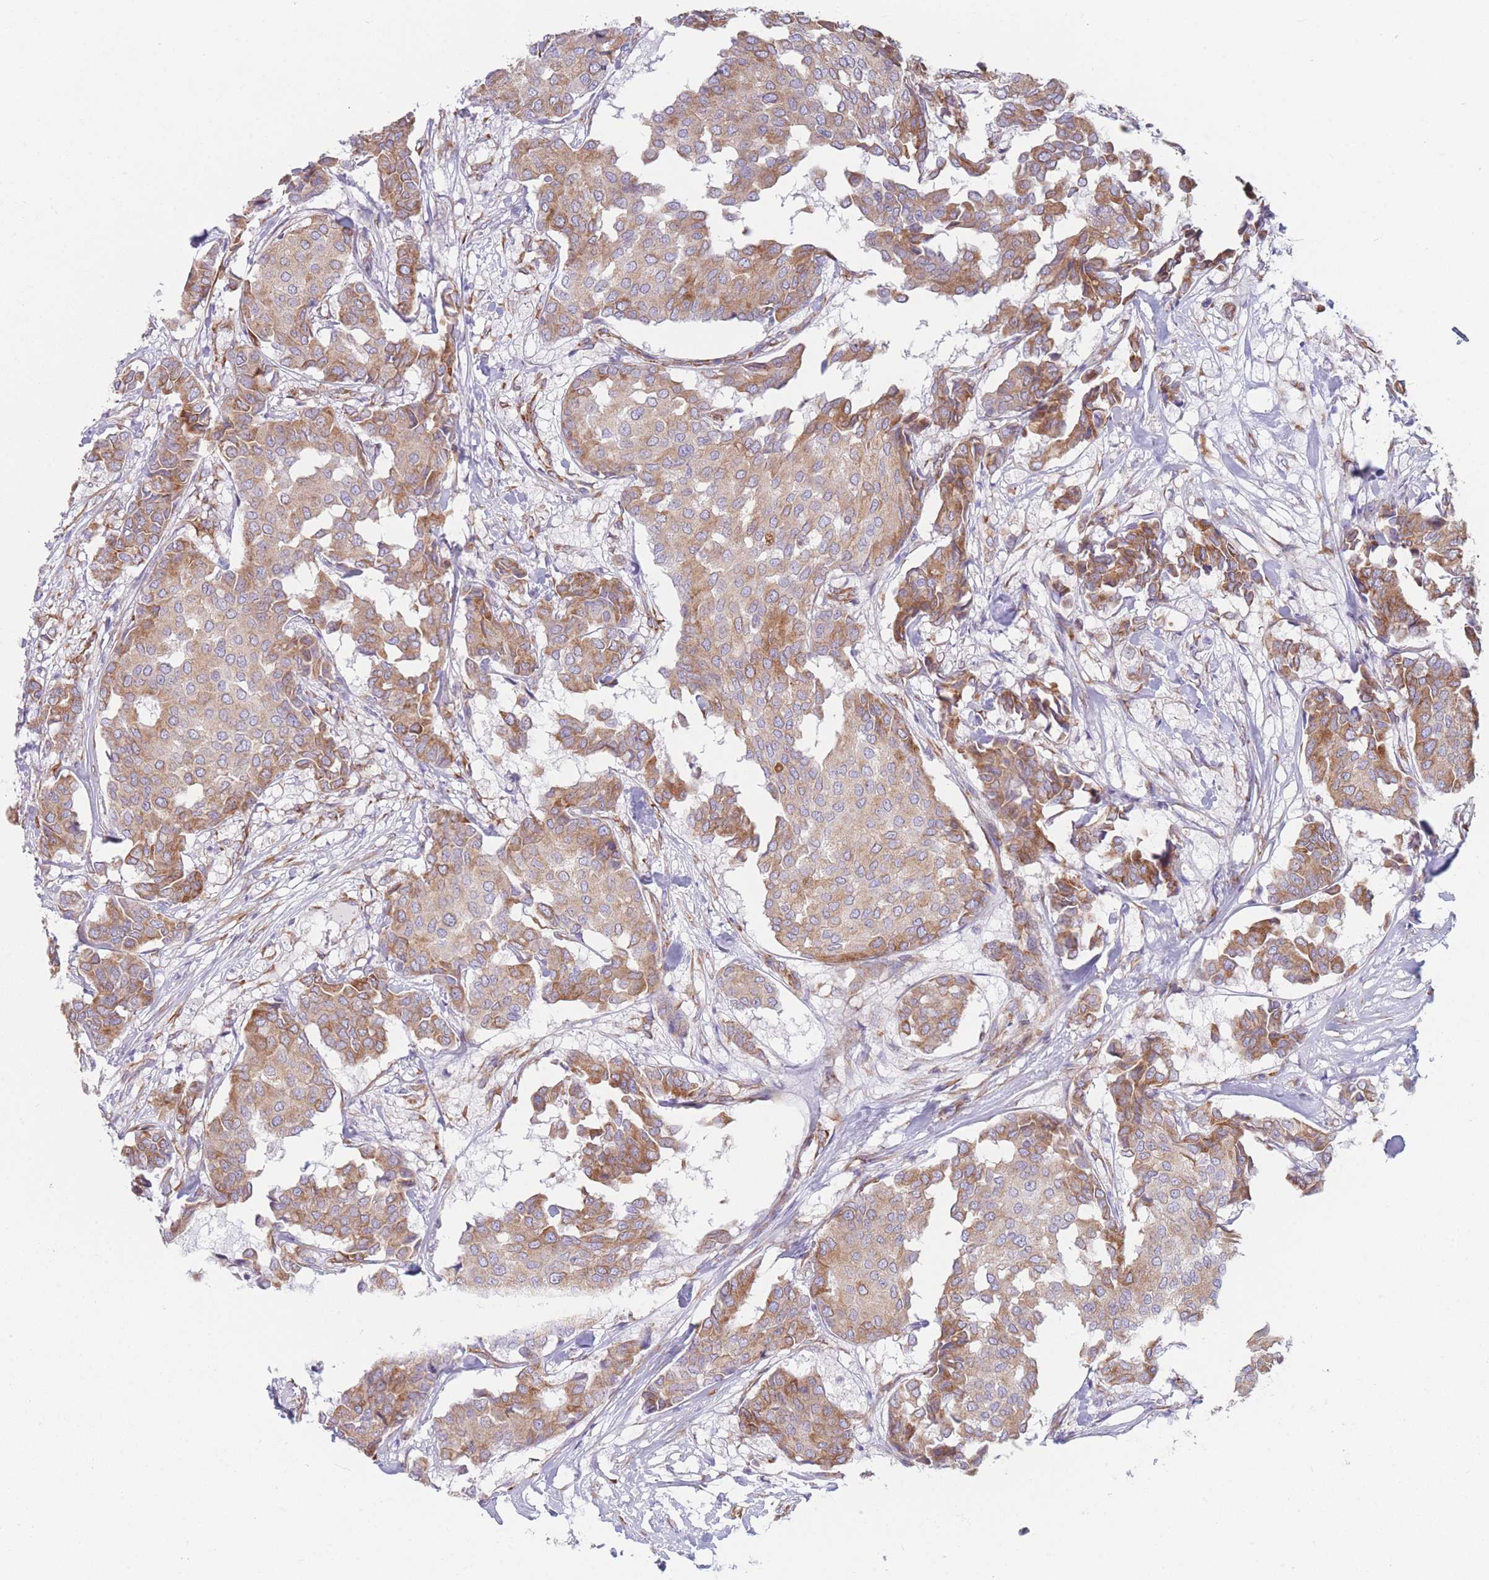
{"staining": {"intensity": "moderate", "quantity": ">75%", "location": "cytoplasmic/membranous"}, "tissue": "breast cancer", "cell_type": "Tumor cells", "image_type": "cancer", "snomed": [{"axis": "morphology", "description": "Duct carcinoma"}, {"axis": "topography", "description": "Breast"}], "caption": "Immunohistochemical staining of breast infiltrating ductal carcinoma shows medium levels of moderate cytoplasmic/membranous protein expression in about >75% of tumor cells.", "gene": "AK9", "patient": {"sex": "female", "age": 75}}